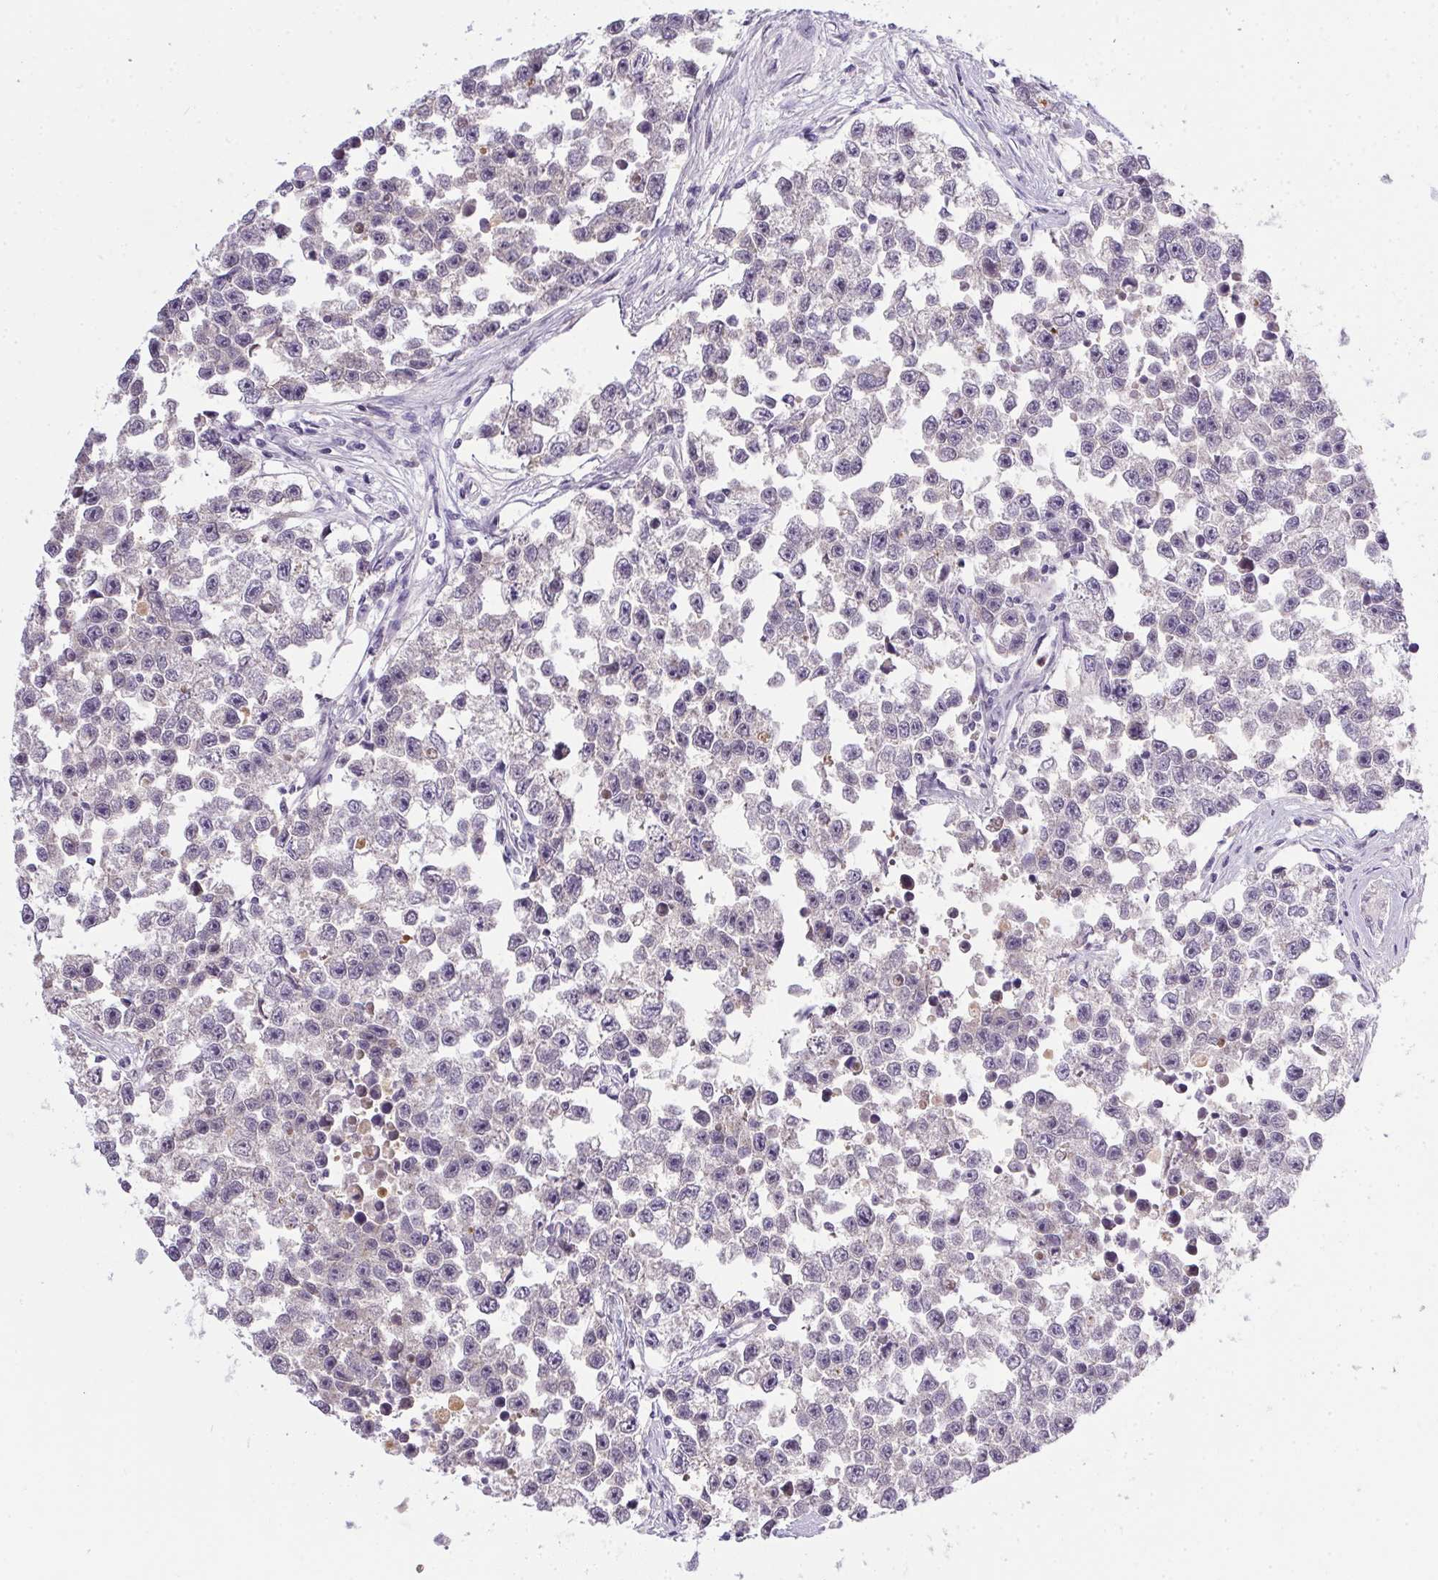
{"staining": {"intensity": "negative", "quantity": "none", "location": "none"}, "tissue": "testis cancer", "cell_type": "Tumor cells", "image_type": "cancer", "snomed": [{"axis": "morphology", "description": "Seminoma, NOS"}, {"axis": "topography", "description": "Testis"}], "caption": "Immunohistochemistry (IHC) of human testis seminoma reveals no expression in tumor cells.", "gene": "DNAJC5G", "patient": {"sex": "male", "age": 26}}